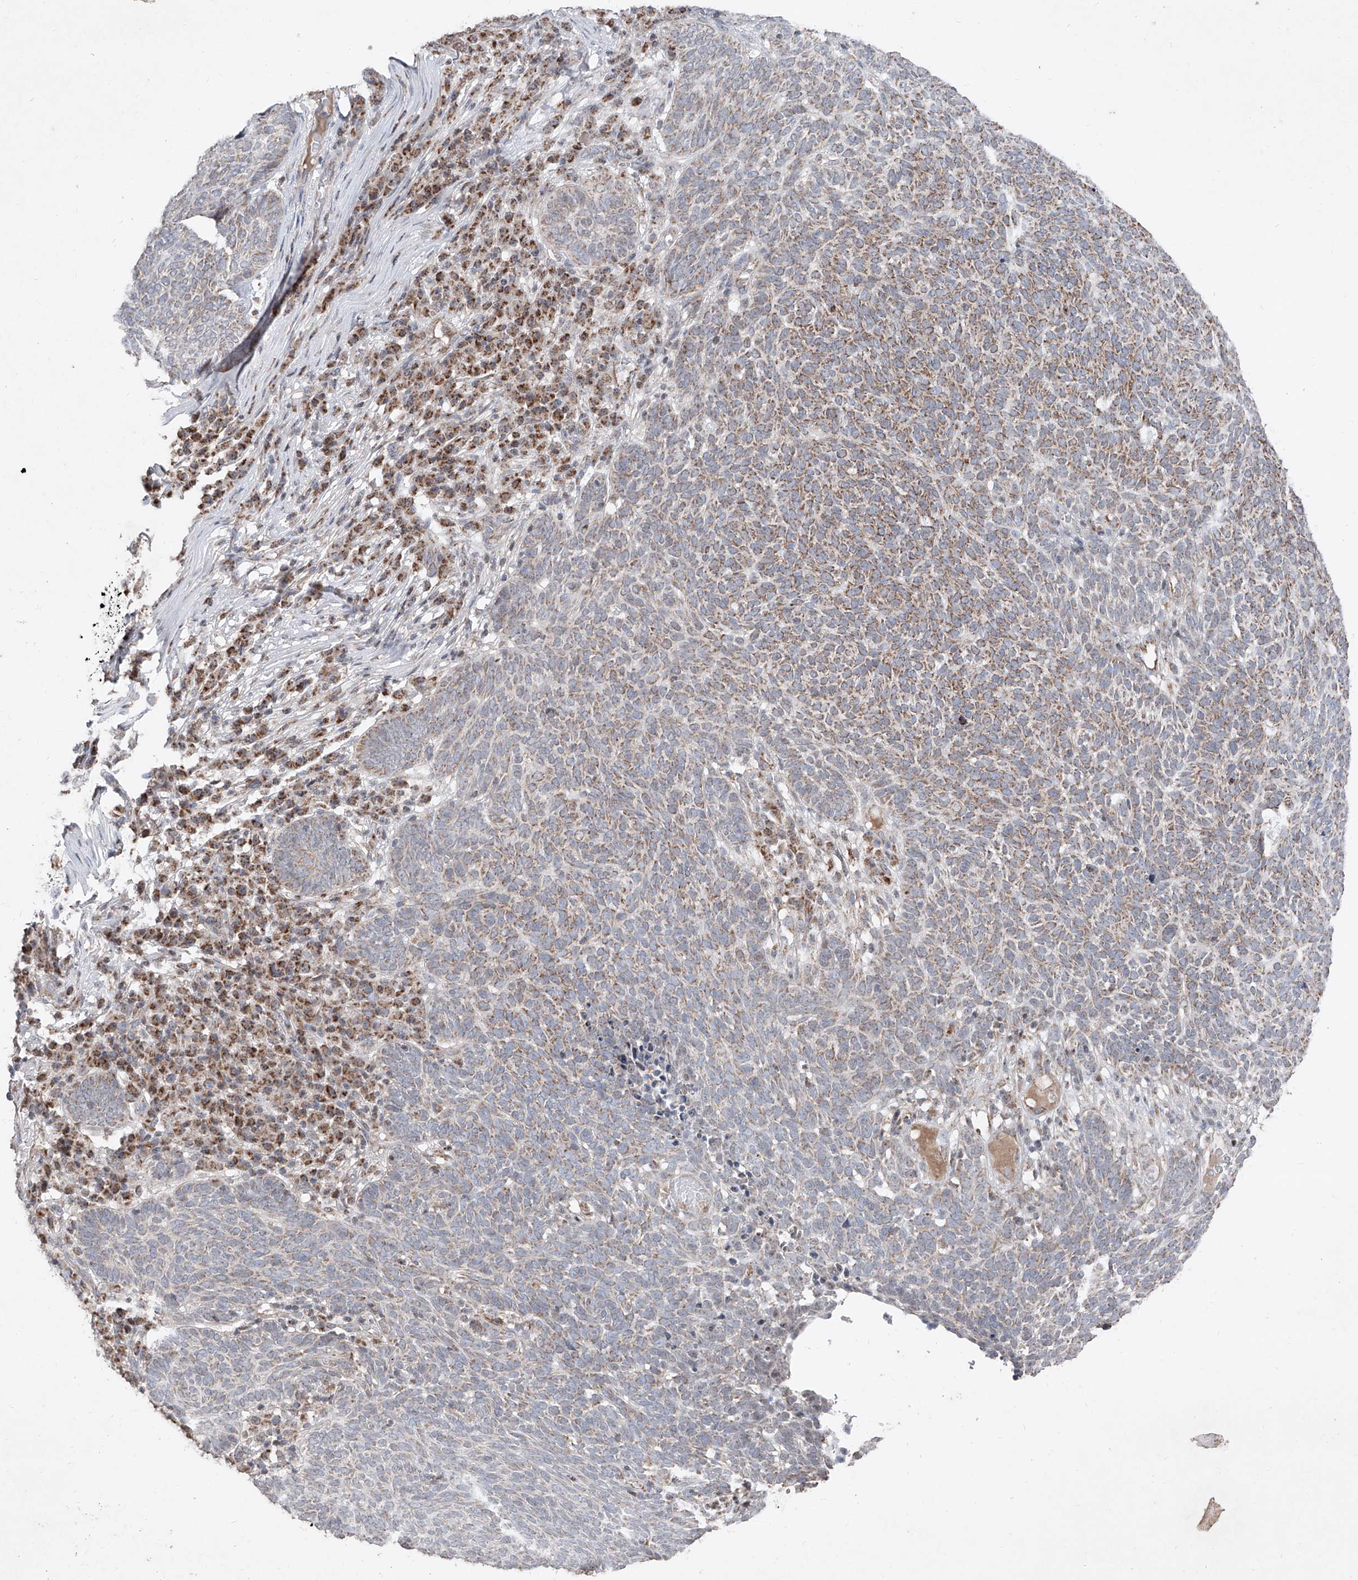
{"staining": {"intensity": "weak", "quantity": "25%-75%", "location": "cytoplasmic/membranous"}, "tissue": "skin cancer", "cell_type": "Tumor cells", "image_type": "cancer", "snomed": [{"axis": "morphology", "description": "Squamous cell carcinoma, NOS"}, {"axis": "topography", "description": "Skin"}], "caption": "DAB (3,3'-diaminobenzidine) immunohistochemical staining of human skin cancer displays weak cytoplasmic/membranous protein positivity in about 25%-75% of tumor cells.", "gene": "NDUFB3", "patient": {"sex": "female", "age": 90}}